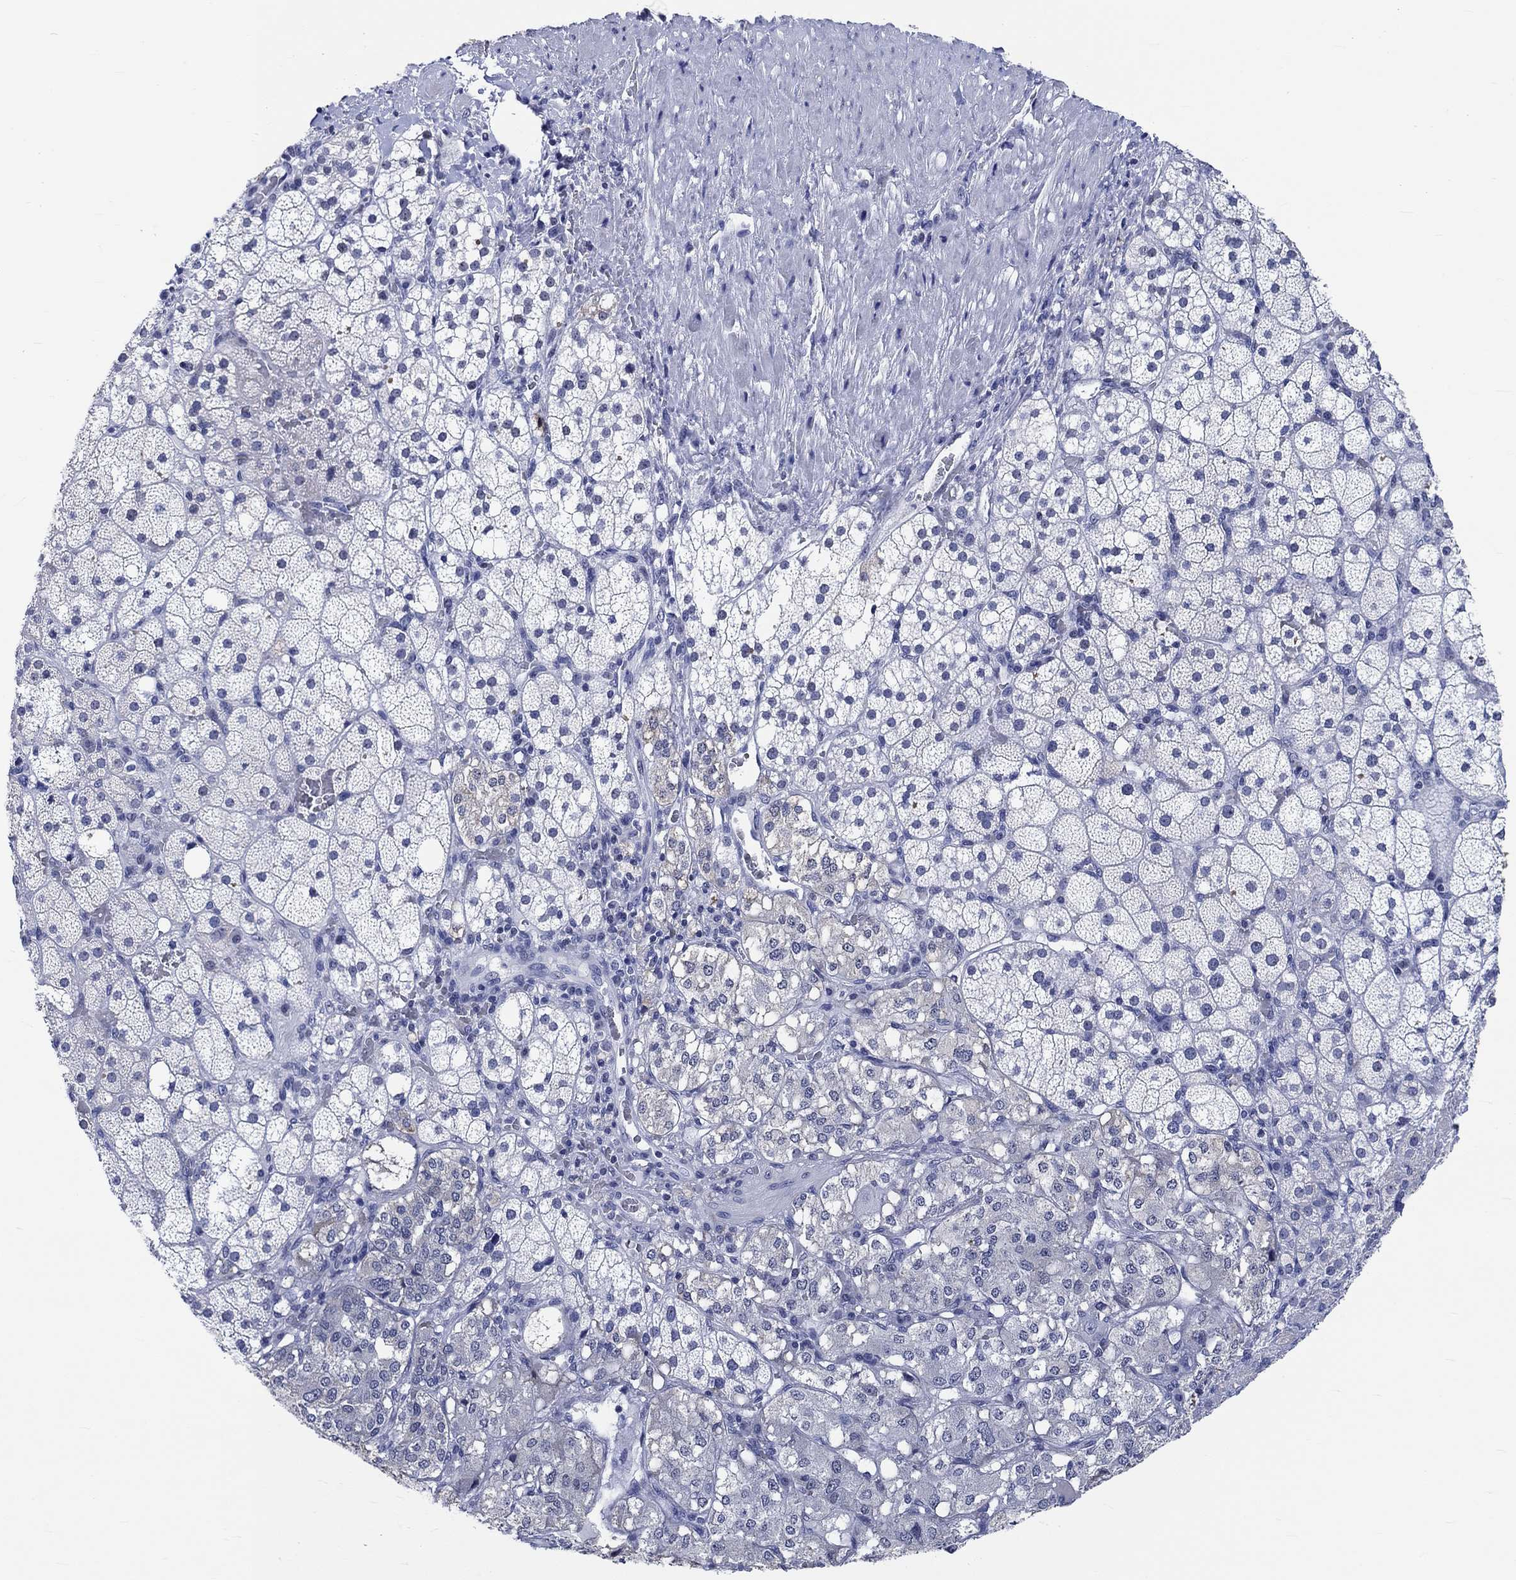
{"staining": {"intensity": "weak", "quantity": "<25%", "location": "nuclear"}, "tissue": "adrenal gland", "cell_type": "Glandular cells", "image_type": "normal", "snomed": [{"axis": "morphology", "description": "Normal tissue, NOS"}, {"axis": "topography", "description": "Adrenal gland"}], "caption": "The image reveals no staining of glandular cells in unremarkable adrenal gland.", "gene": "ZNF446", "patient": {"sex": "male", "age": 53}}